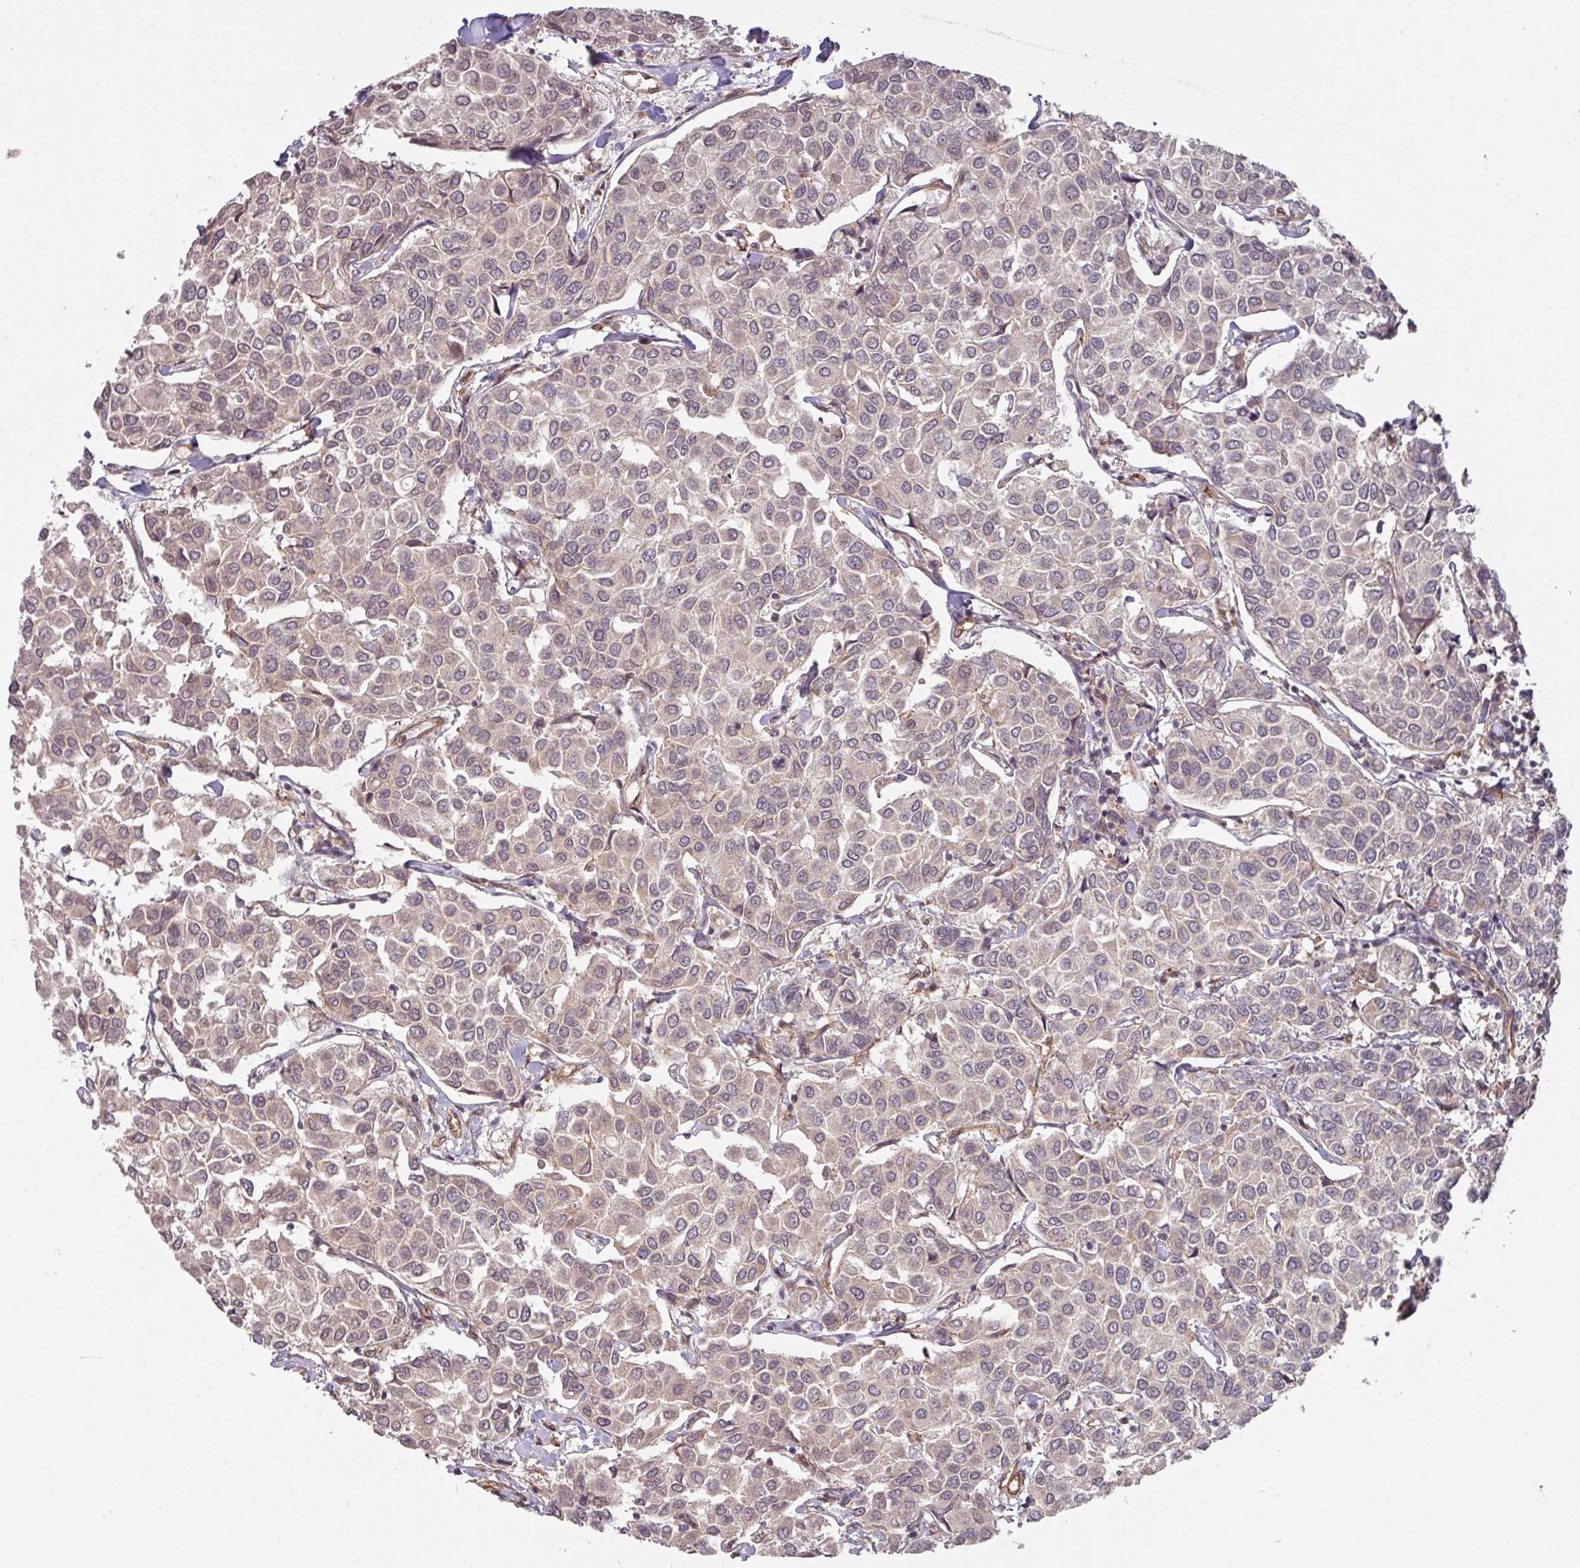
{"staining": {"intensity": "weak", "quantity": "<25%", "location": "cytoplasmic/membranous"}, "tissue": "breast cancer", "cell_type": "Tumor cells", "image_type": "cancer", "snomed": [{"axis": "morphology", "description": "Duct carcinoma"}, {"axis": "topography", "description": "Breast"}], "caption": "This is an IHC image of infiltrating ductal carcinoma (breast). There is no expression in tumor cells.", "gene": "CYFIP2", "patient": {"sex": "female", "age": 55}}